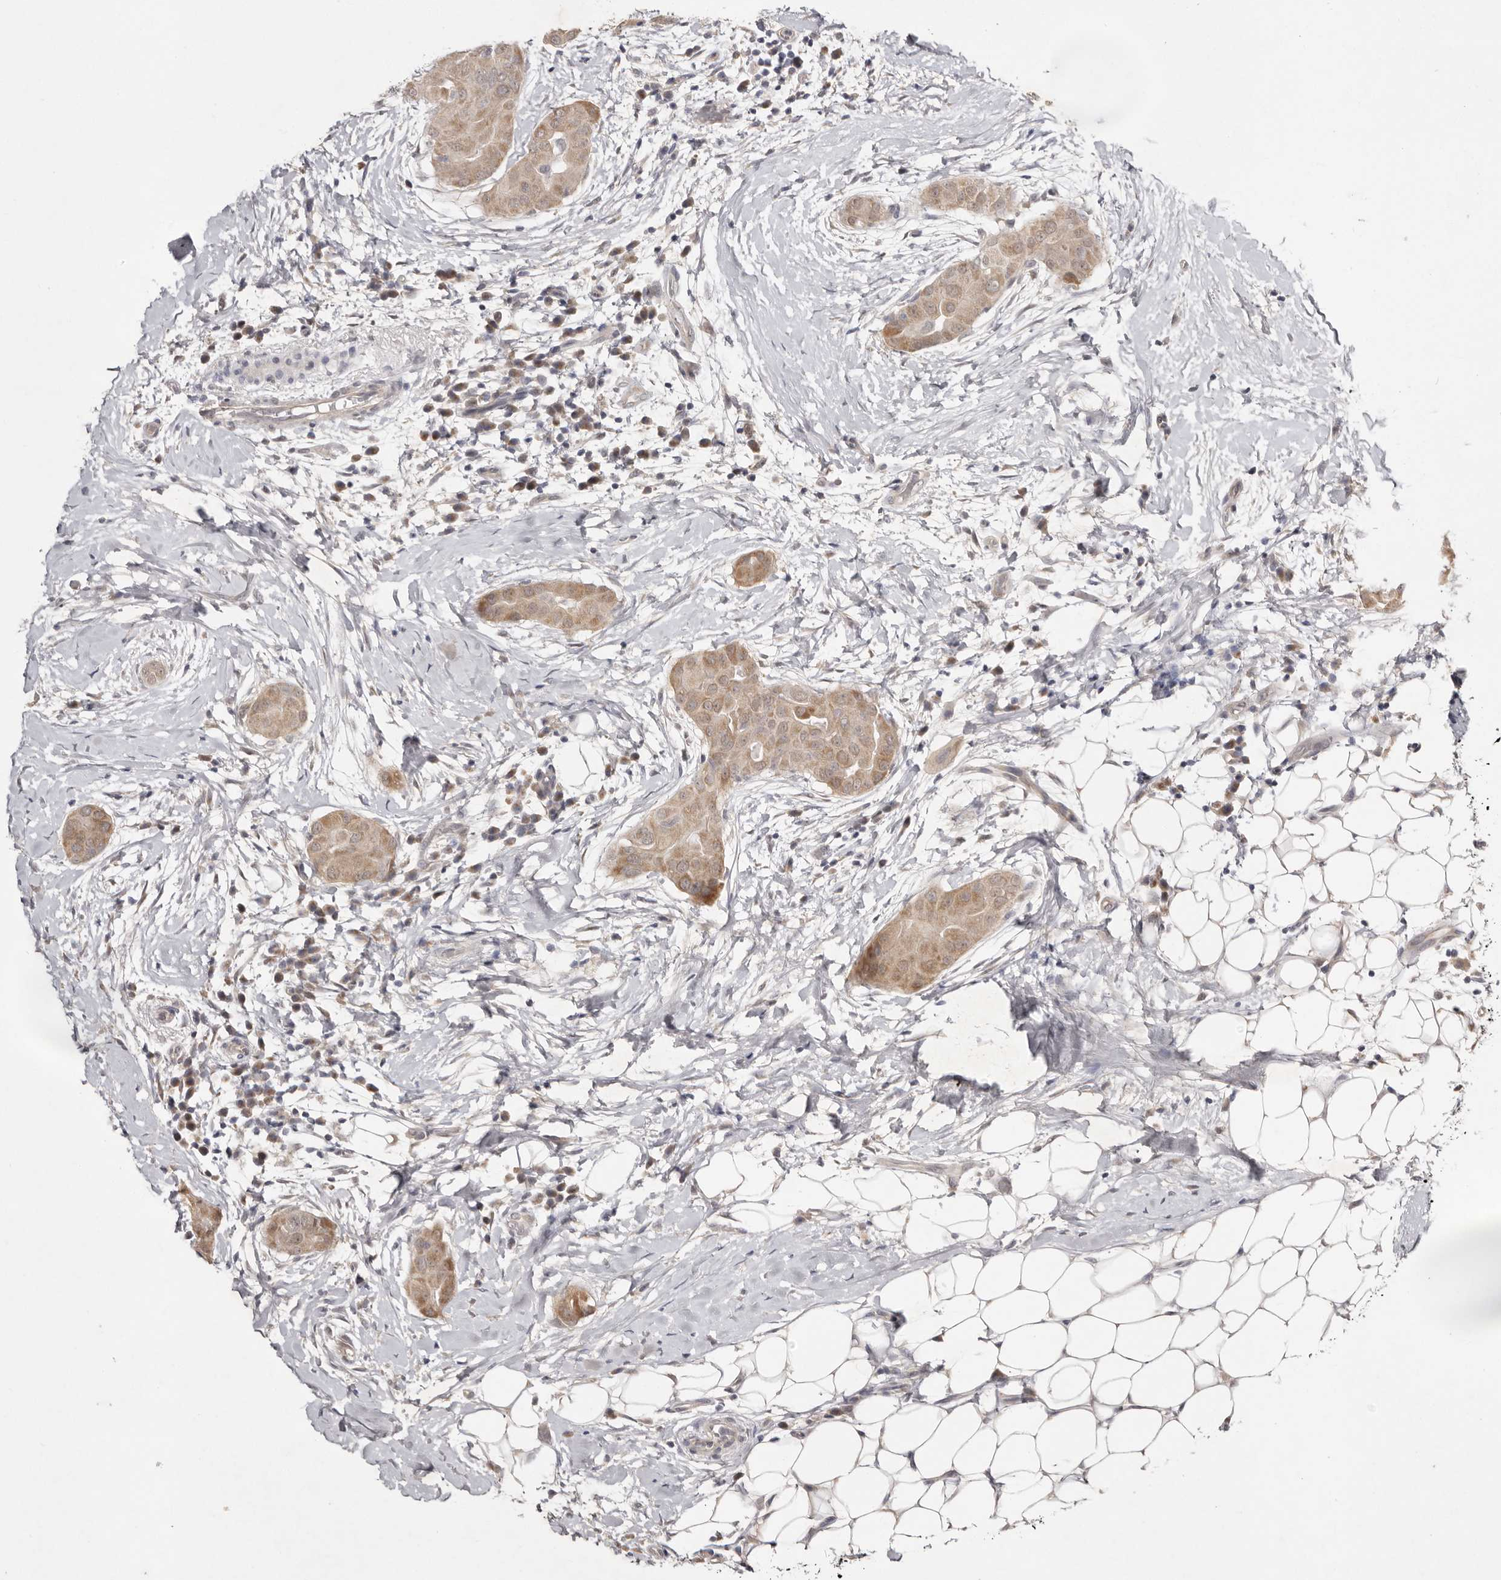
{"staining": {"intensity": "moderate", "quantity": ">75%", "location": "cytoplasmic/membranous"}, "tissue": "thyroid cancer", "cell_type": "Tumor cells", "image_type": "cancer", "snomed": [{"axis": "morphology", "description": "Papillary adenocarcinoma, NOS"}, {"axis": "topography", "description": "Thyroid gland"}], "caption": "Immunohistochemistry of human thyroid cancer (papillary adenocarcinoma) exhibits medium levels of moderate cytoplasmic/membranous staining in about >75% of tumor cells. The staining is performed using DAB brown chromogen to label protein expression. The nuclei are counter-stained blue using hematoxylin.", "gene": "NSUN4", "patient": {"sex": "male", "age": 33}}